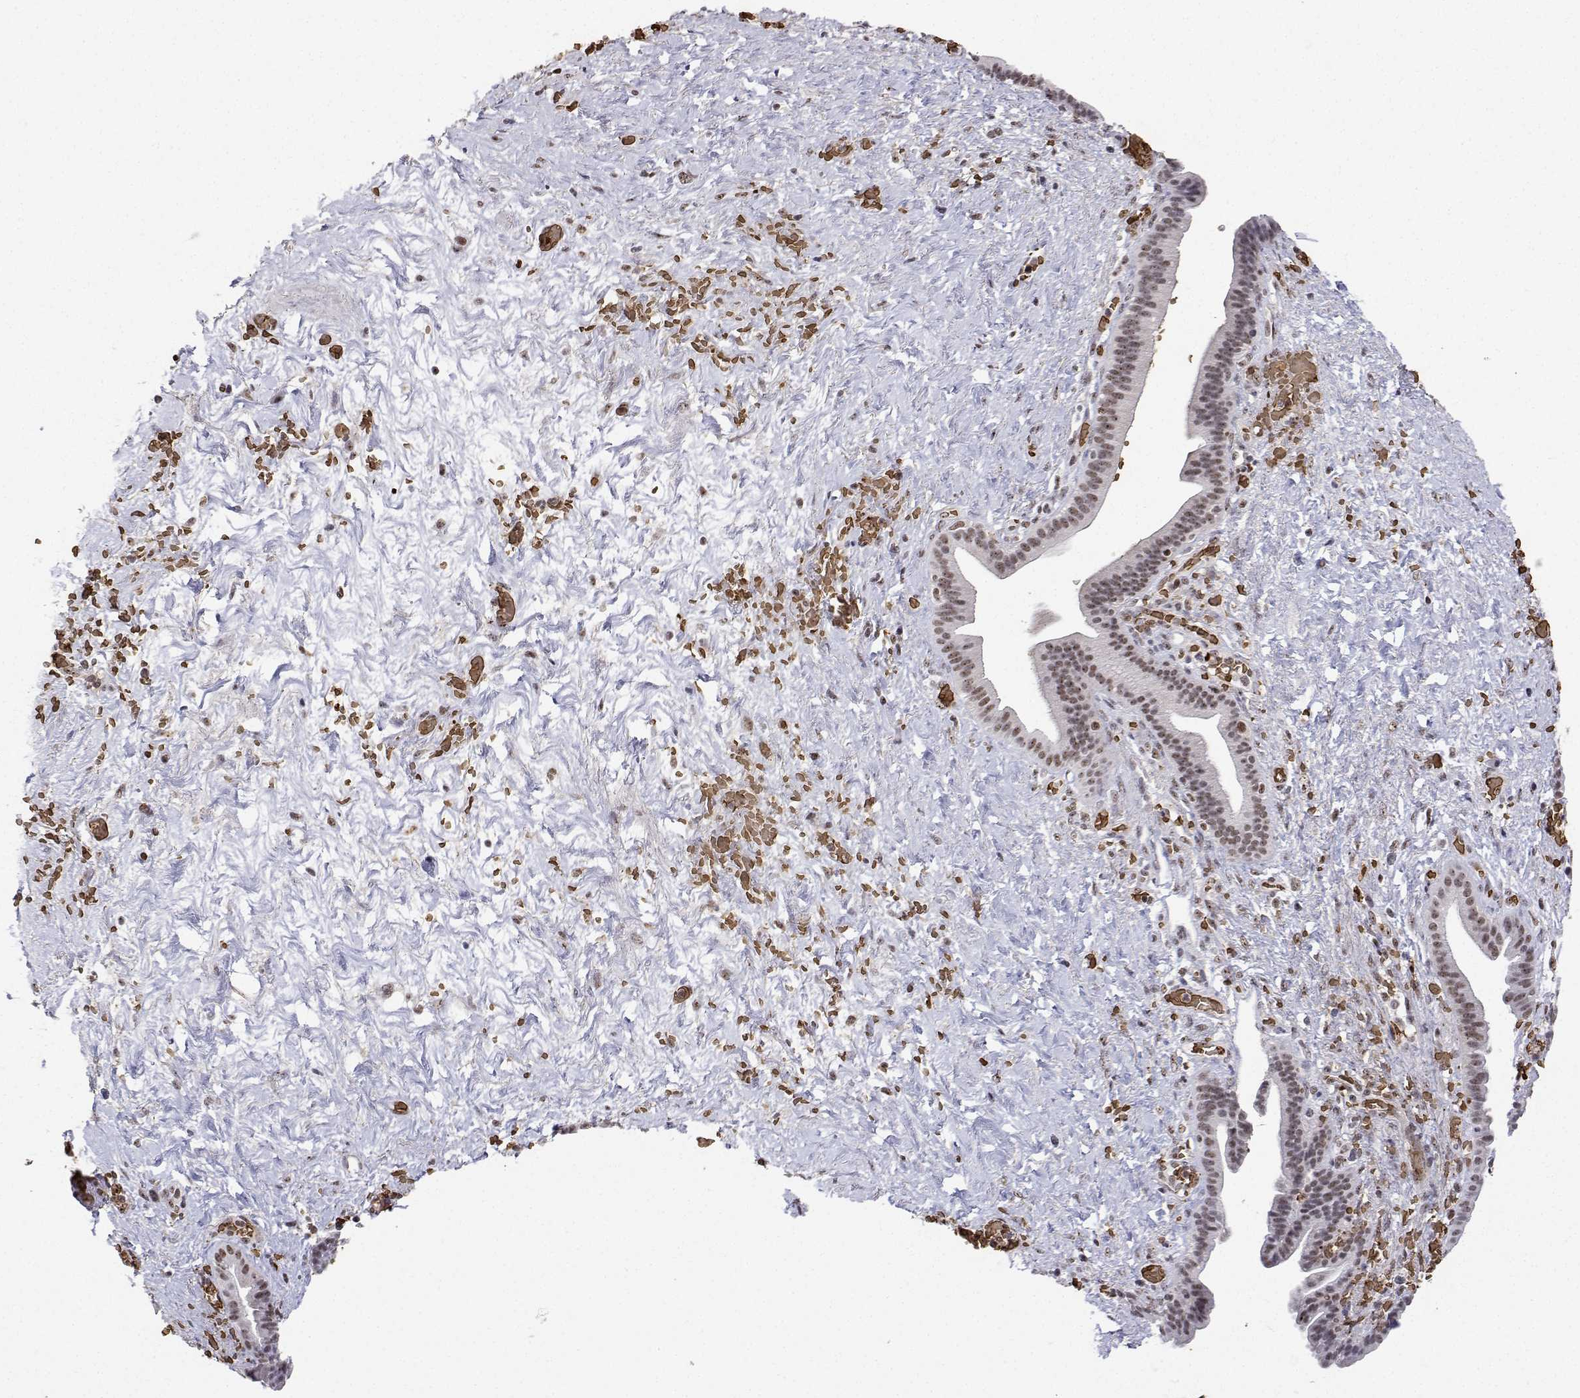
{"staining": {"intensity": "moderate", "quantity": "25%-75%", "location": "nuclear"}, "tissue": "pancreatic cancer", "cell_type": "Tumor cells", "image_type": "cancer", "snomed": [{"axis": "morphology", "description": "Adenocarcinoma, NOS"}, {"axis": "topography", "description": "Pancreas"}], "caption": "Immunohistochemical staining of pancreatic adenocarcinoma demonstrates medium levels of moderate nuclear protein positivity in about 25%-75% of tumor cells. (brown staining indicates protein expression, while blue staining denotes nuclei).", "gene": "ADAR", "patient": {"sex": "male", "age": 44}}